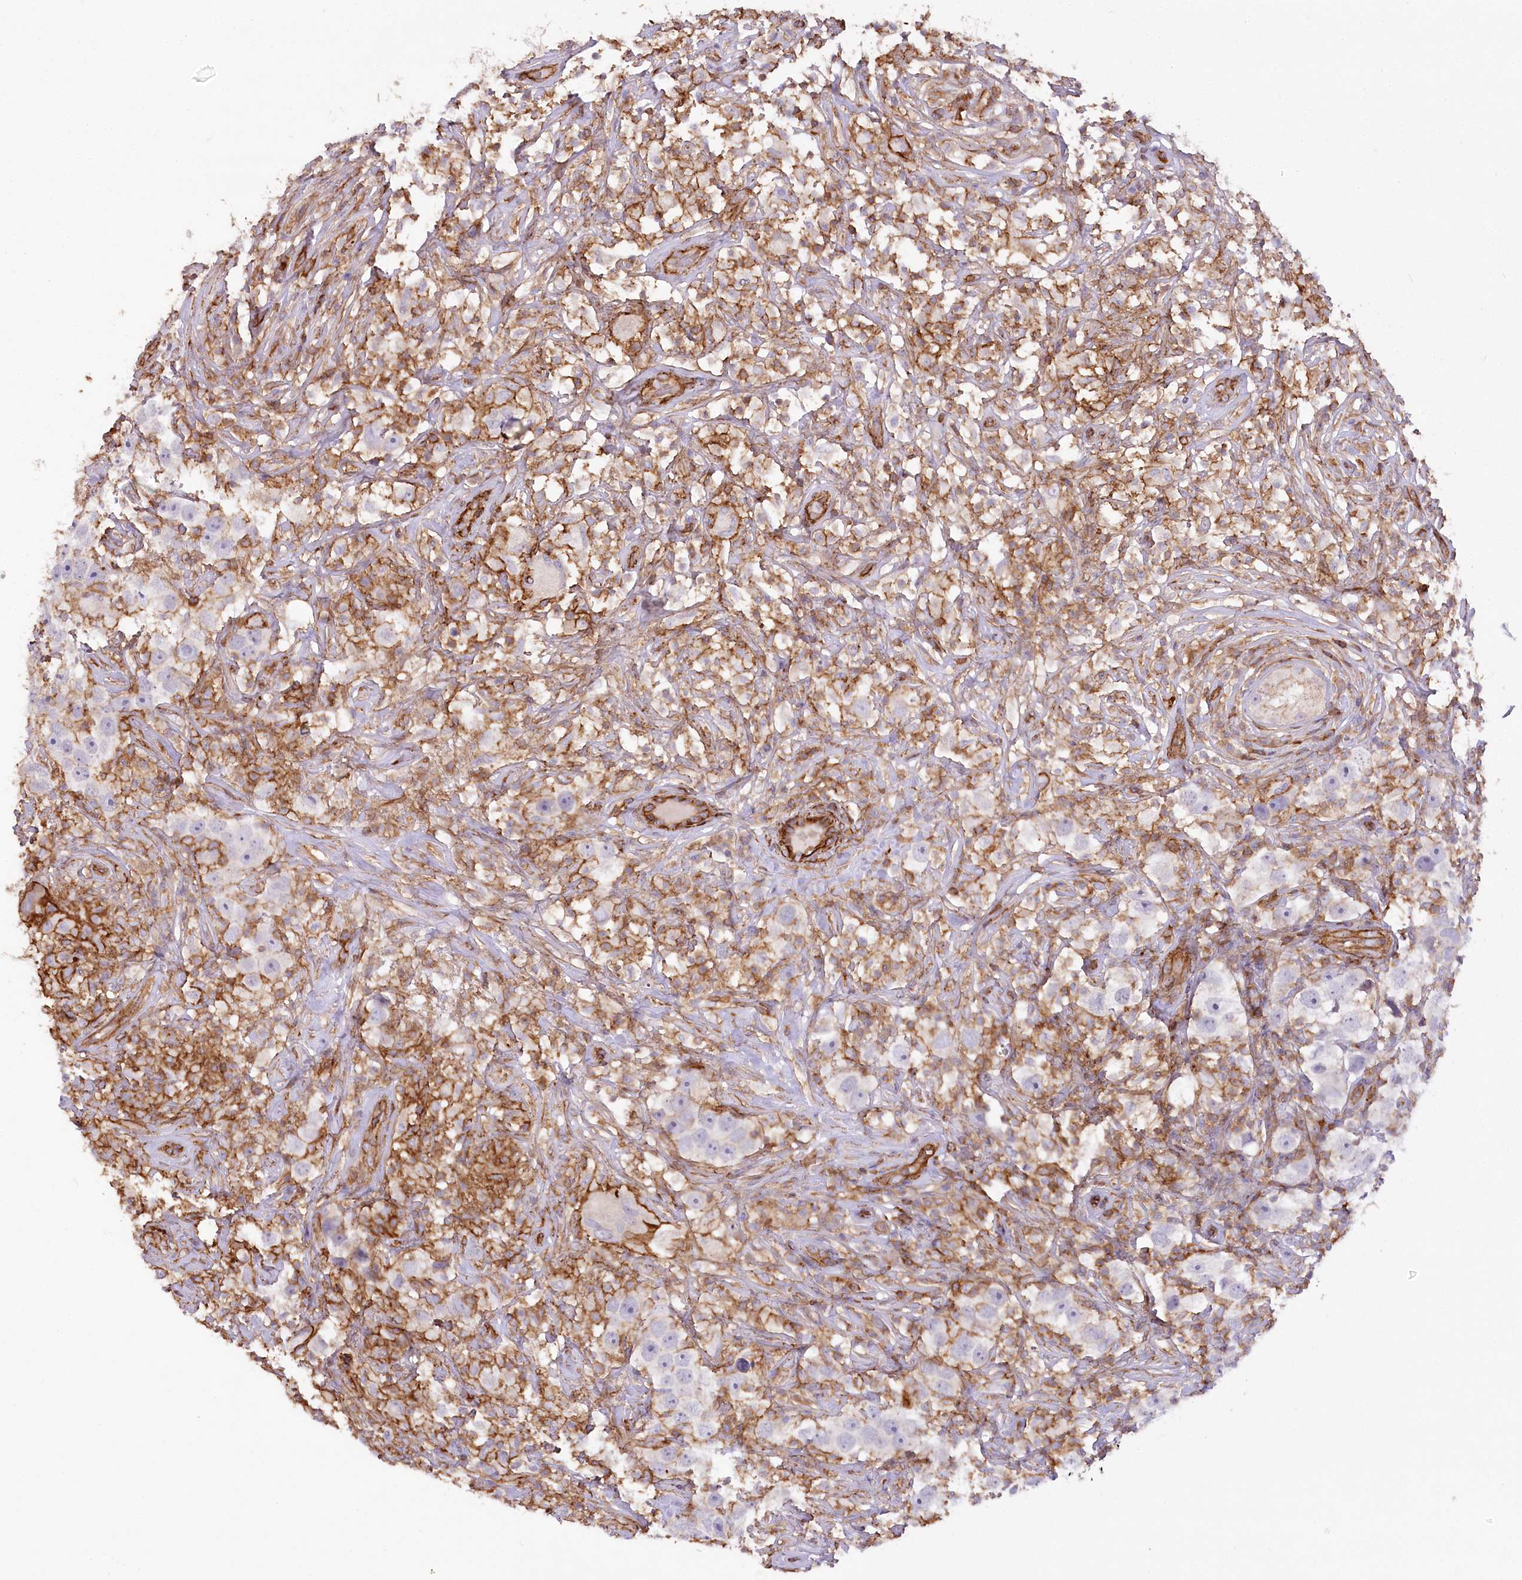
{"staining": {"intensity": "negative", "quantity": "none", "location": "none"}, "tissue": "testis cancer", "cell_type": "Tumor cells", "image_type": "cancer", "snomed": [{"axis": "morphology", "description": "Seminoma, NOS"}, {"axis": "topography", "description": "Testis"}], "caption": "The micrograph demonstrates no staining of tumor cells in seminoma (testis). Brightfield microscopy of immunohistochemistry stained with DAB (brown) and hematoxylin (blue), captured at high magnification.", "gene": "SYNPO2", "patient": {"sex": "male", "age": 49}}